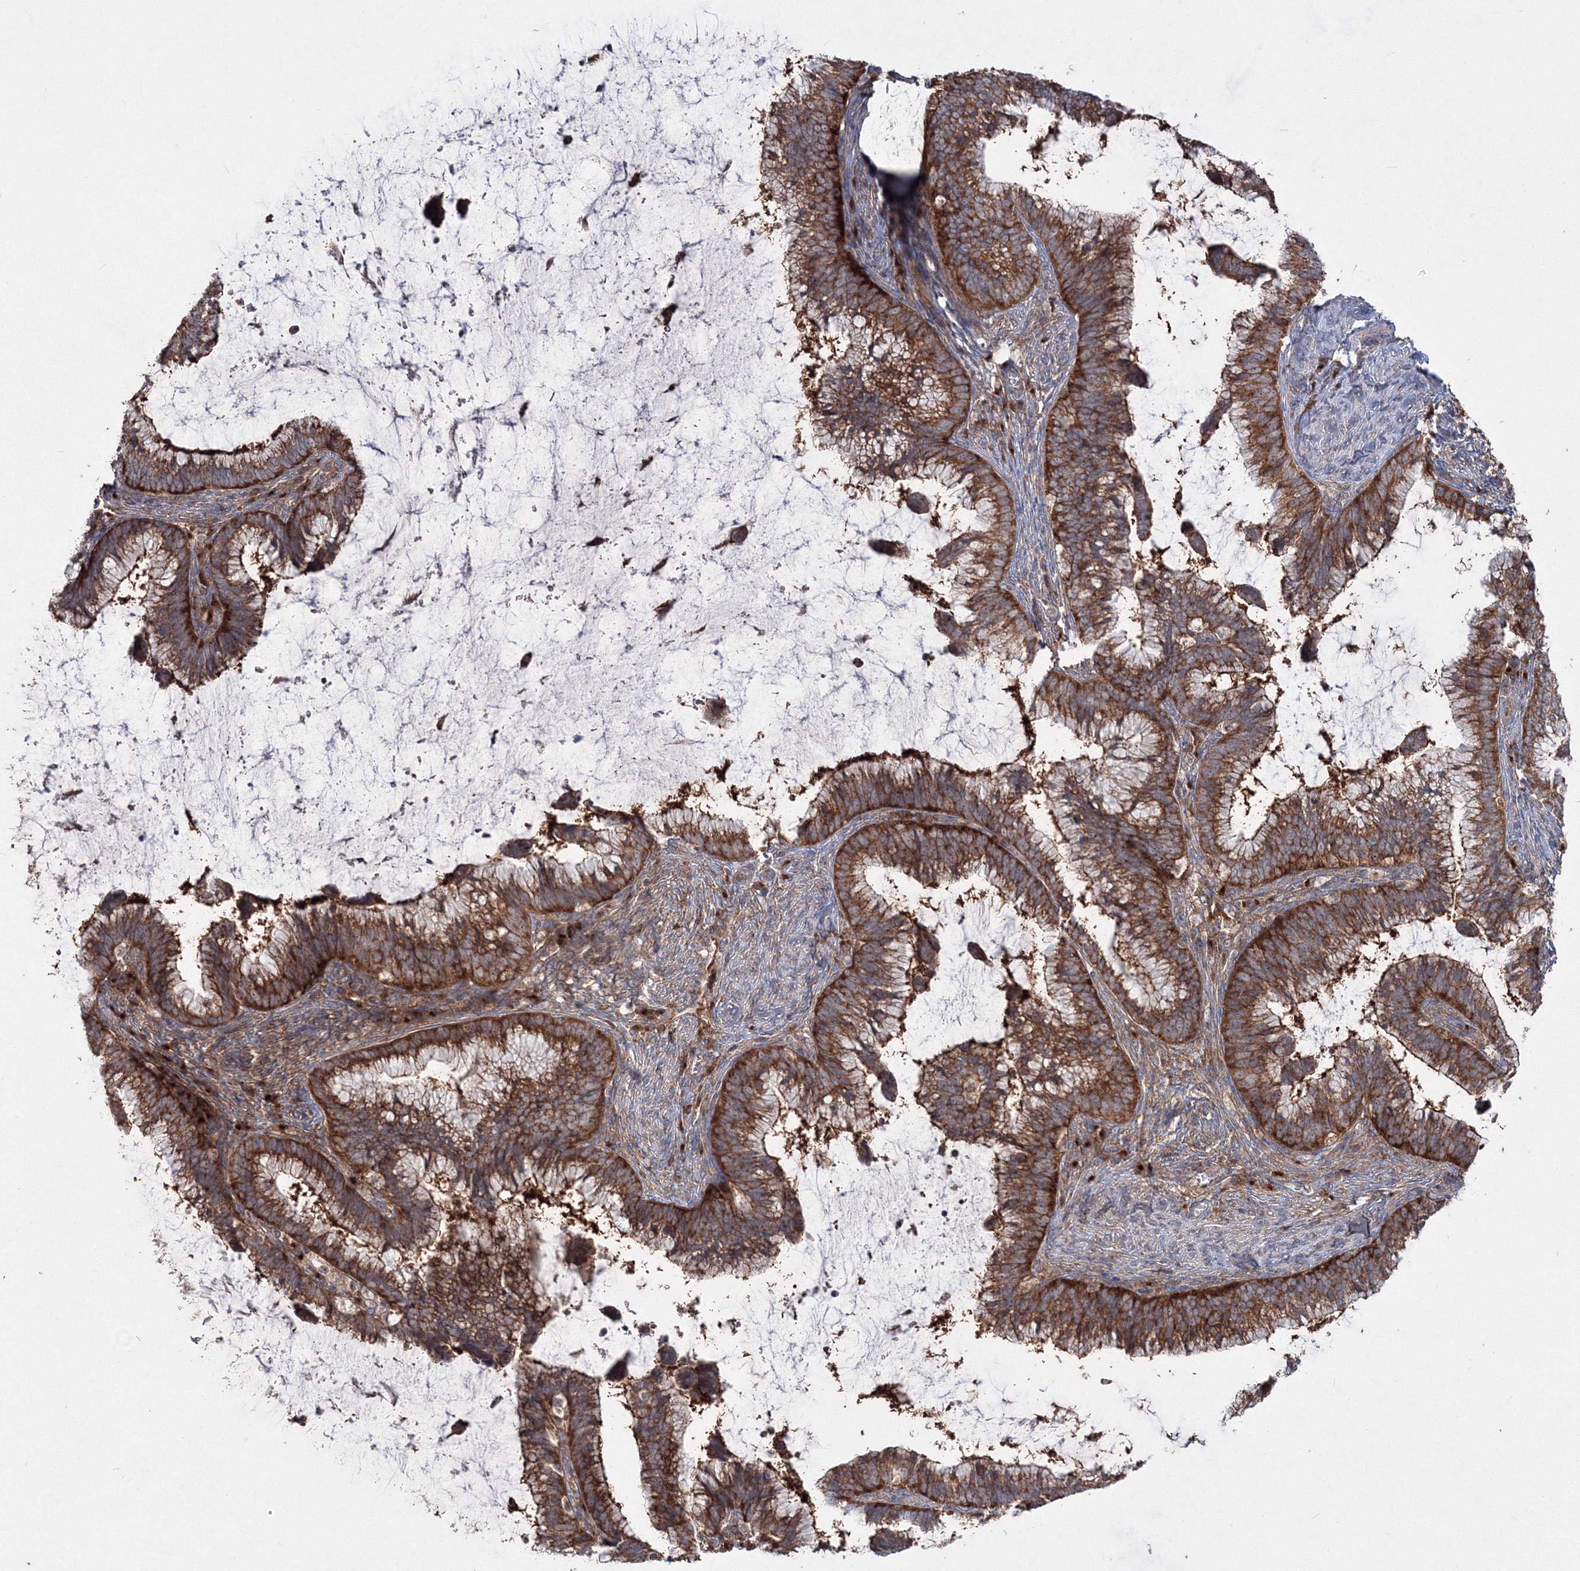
{"staining": {"intensity": "strong", "quantity": ">75%", "location": "cytoplasmic/membranous"}, "tissue": "cervical cancer", "cell_type": "Tumor cells", "image_type": "cancer", "snomed": [{"axis": "morphology", "description": "Adenocarcinoma, NOS"}, {"axis": "topography", "description": "Cervix"}], "caption": "The histopathology image reveals staining of cervical cancer, revealing strong cytoplasmic/membranous protein expression (brown color) within tumor cells.", "gene": "PEX13", "patient": {"sex": "female", "age": 36}}